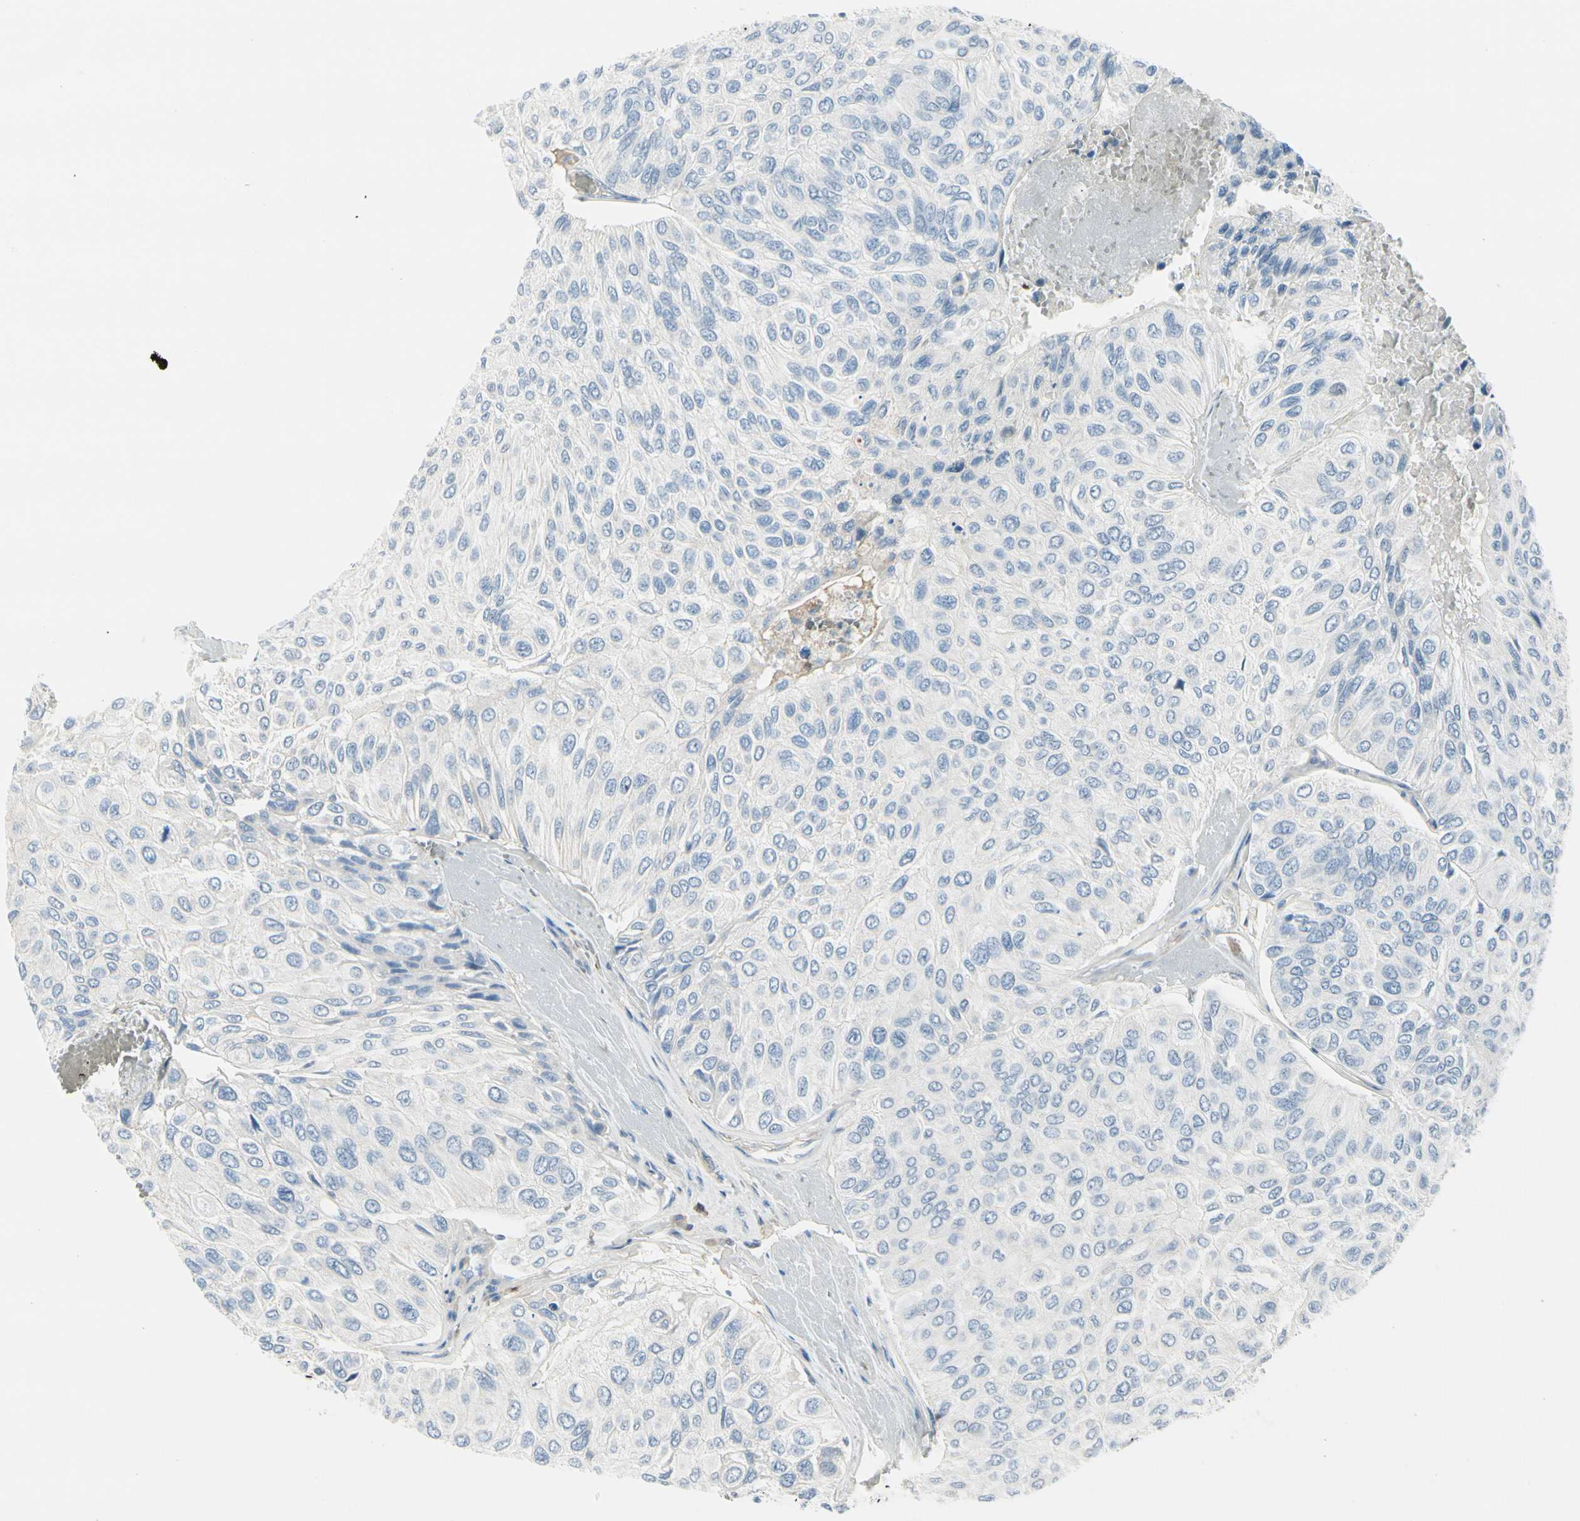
{"staining": {"intensity": "negative", "quantity": "none", "location": "none"}, "tissue": "urothelial cancer", "cell_type": "Tumor cells", "image_type": "cancer", "snomed": [{"axis": "morphology", "description": "Urothelial carcinoma, High grade"}, {"axis": "topography", "description": "Urinary bladder"}], "caption": "Immunohistochemistry of urothelial cancer displays no positivity in tumor cells.", "gene": "TRAF1", "patient": {"sex": "male", "age": 66}}